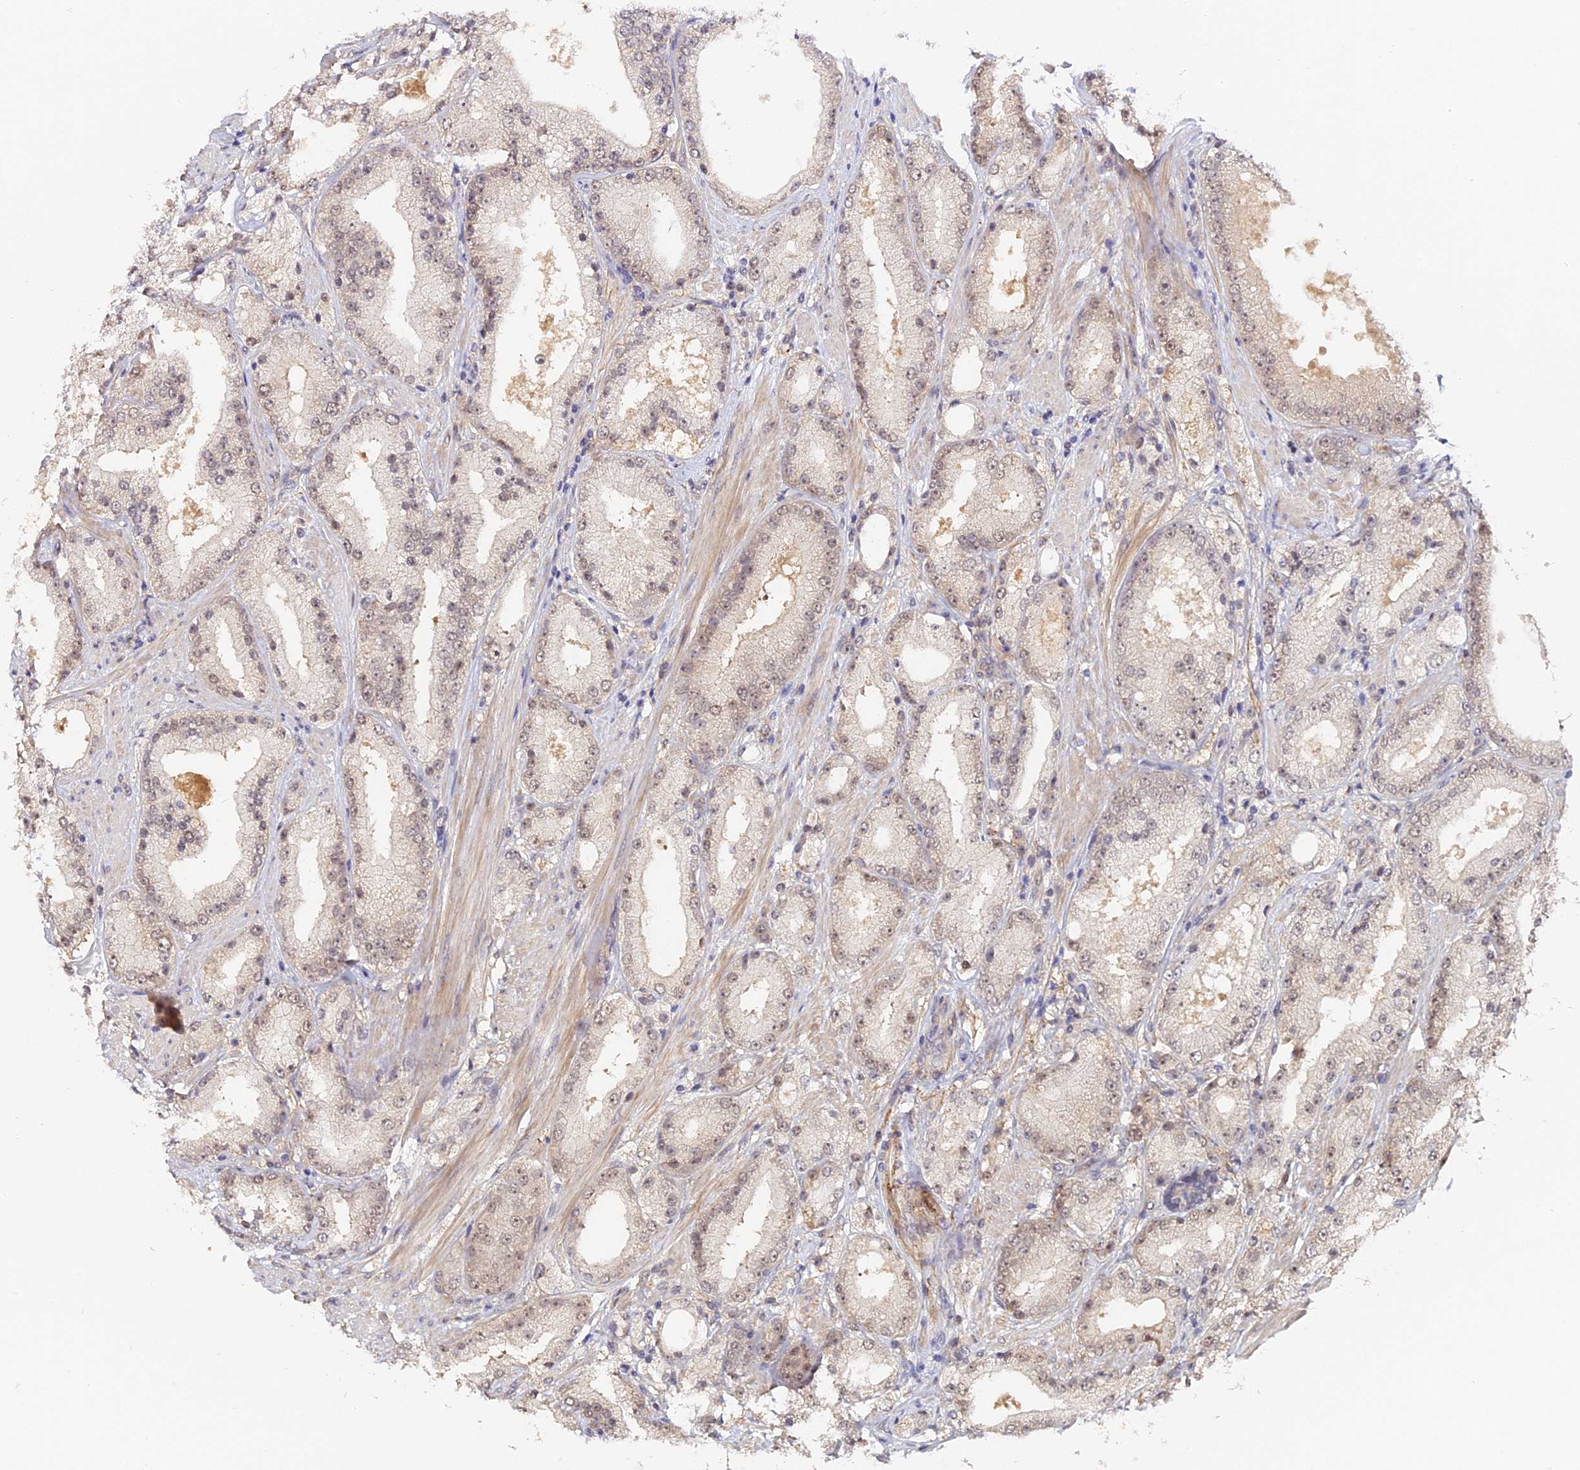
{"staining": {"intensity": "weak", "quantity": "<25%", "location": "nuclear"}, "tissue": "prostate cancer", "cell_type": "Tumor cells", "image_type": "cancer", "snomed": [{"axis": "morphology", "description": "Adenocarcinoma, Low grade"}, {"axis": "topography", "description": "Prostate"}], "caption": "An IHC photomicrograph of prostate cancer (low-grade adenocarcinoma) is shown. There is no staining in tumor cells of prostate cancer (low-grade adenocarcinoma). The staining was performed using DAB (3,3'-diaminobenzidine) to visualize the protein expression in brown, while the nuclei were stained in blue with hematoxylin (Magnification: 20x).", "gene": "IMPACT", "patient": {"sex": "male", "age": 67}}